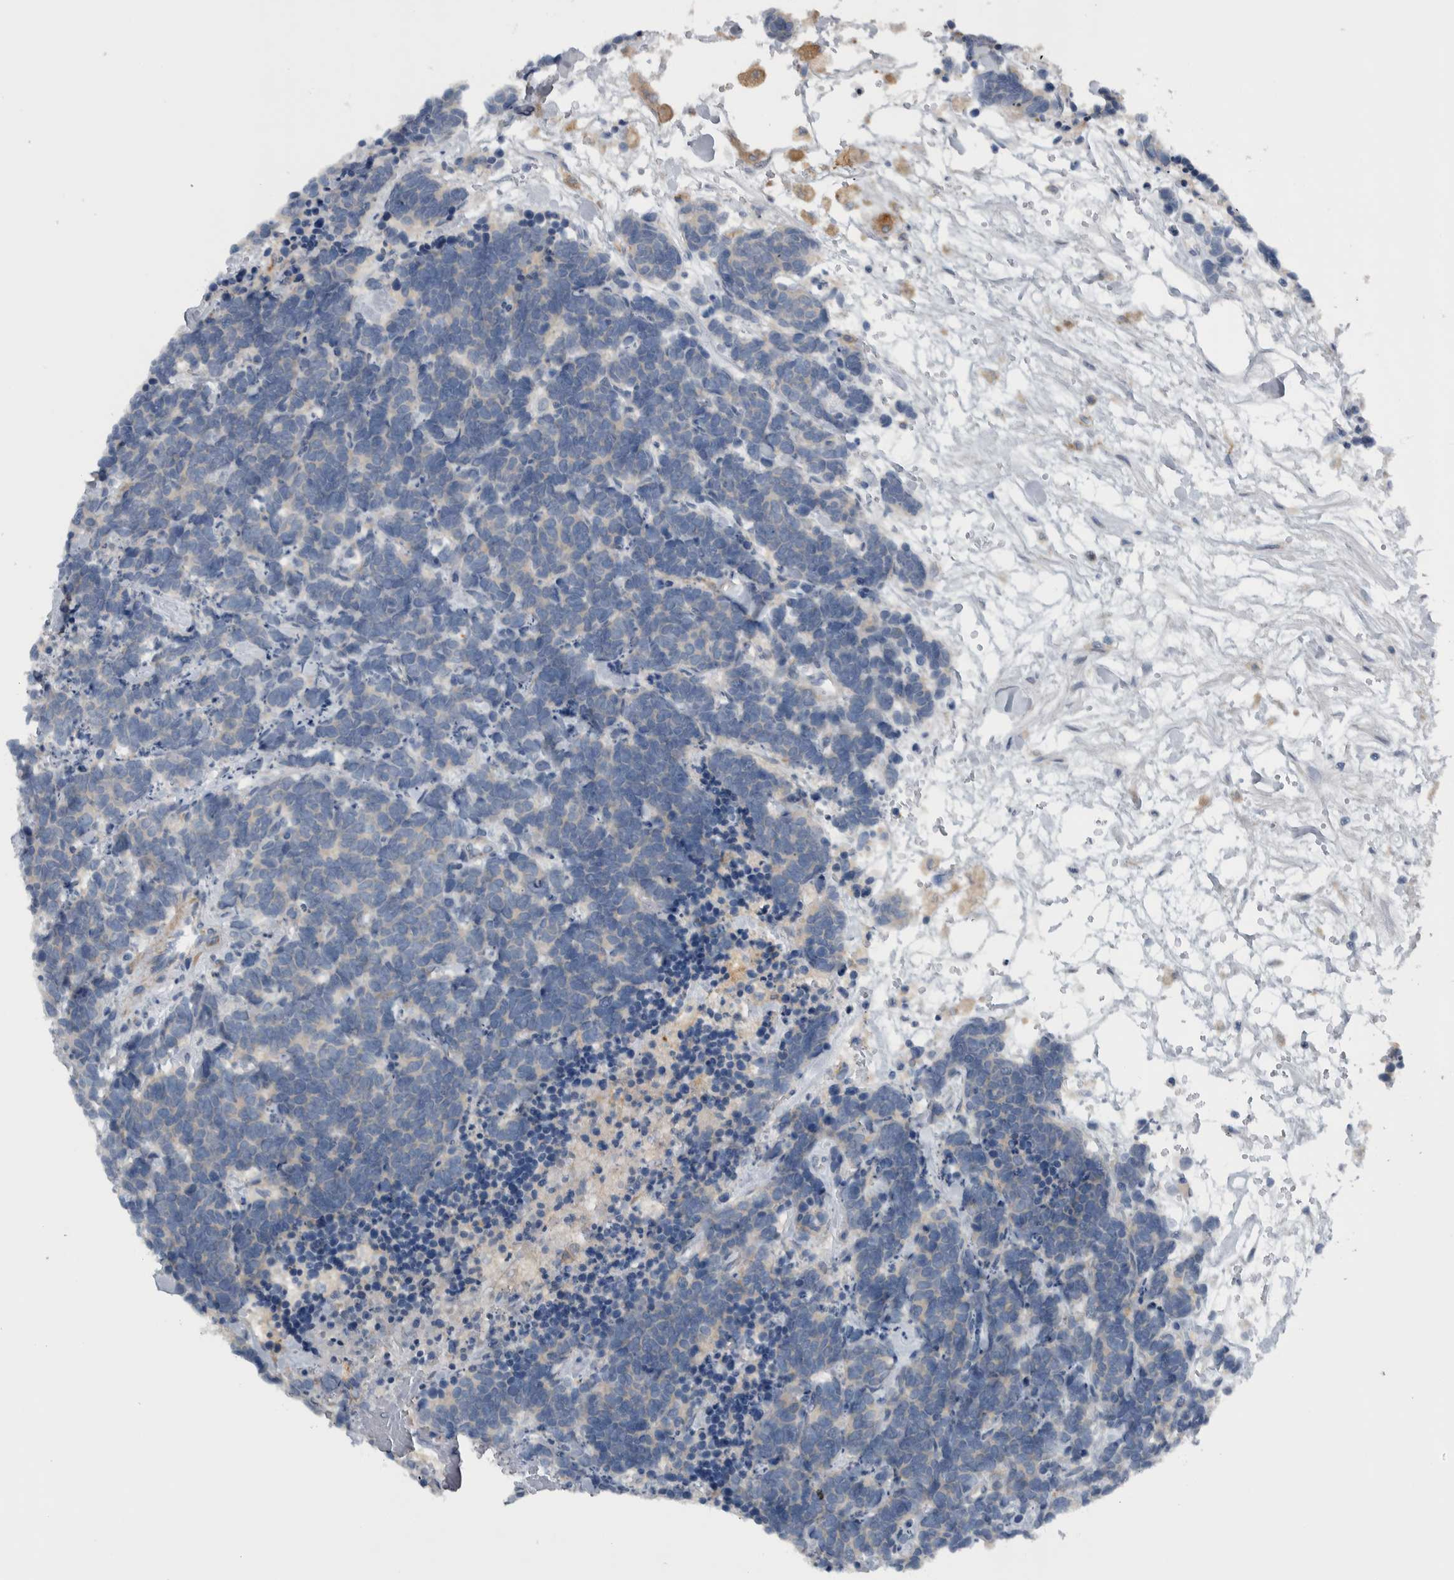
{"staining": {"intensity": "negative", "quantity": "none", "location": "none"}, "tissue": "carcinoid", "cell_type": "Tumor cells", "image_type": "cancer", "snomed": [{"axis": "morphology", "description": "Carcinoma, NOS"}, {"axis": "morphology", "description": "Carcinoid, malignant, NOS"}, {"axis": "topography", "description": "Urinary bladder"}], "caption": "The immunohistochemistry (IHC) photomicrograph has no significant expression in tumor cells of carcinoid tissue.", "gene": "NT5C2", "patient": {"sex": "male", "age": 57}}